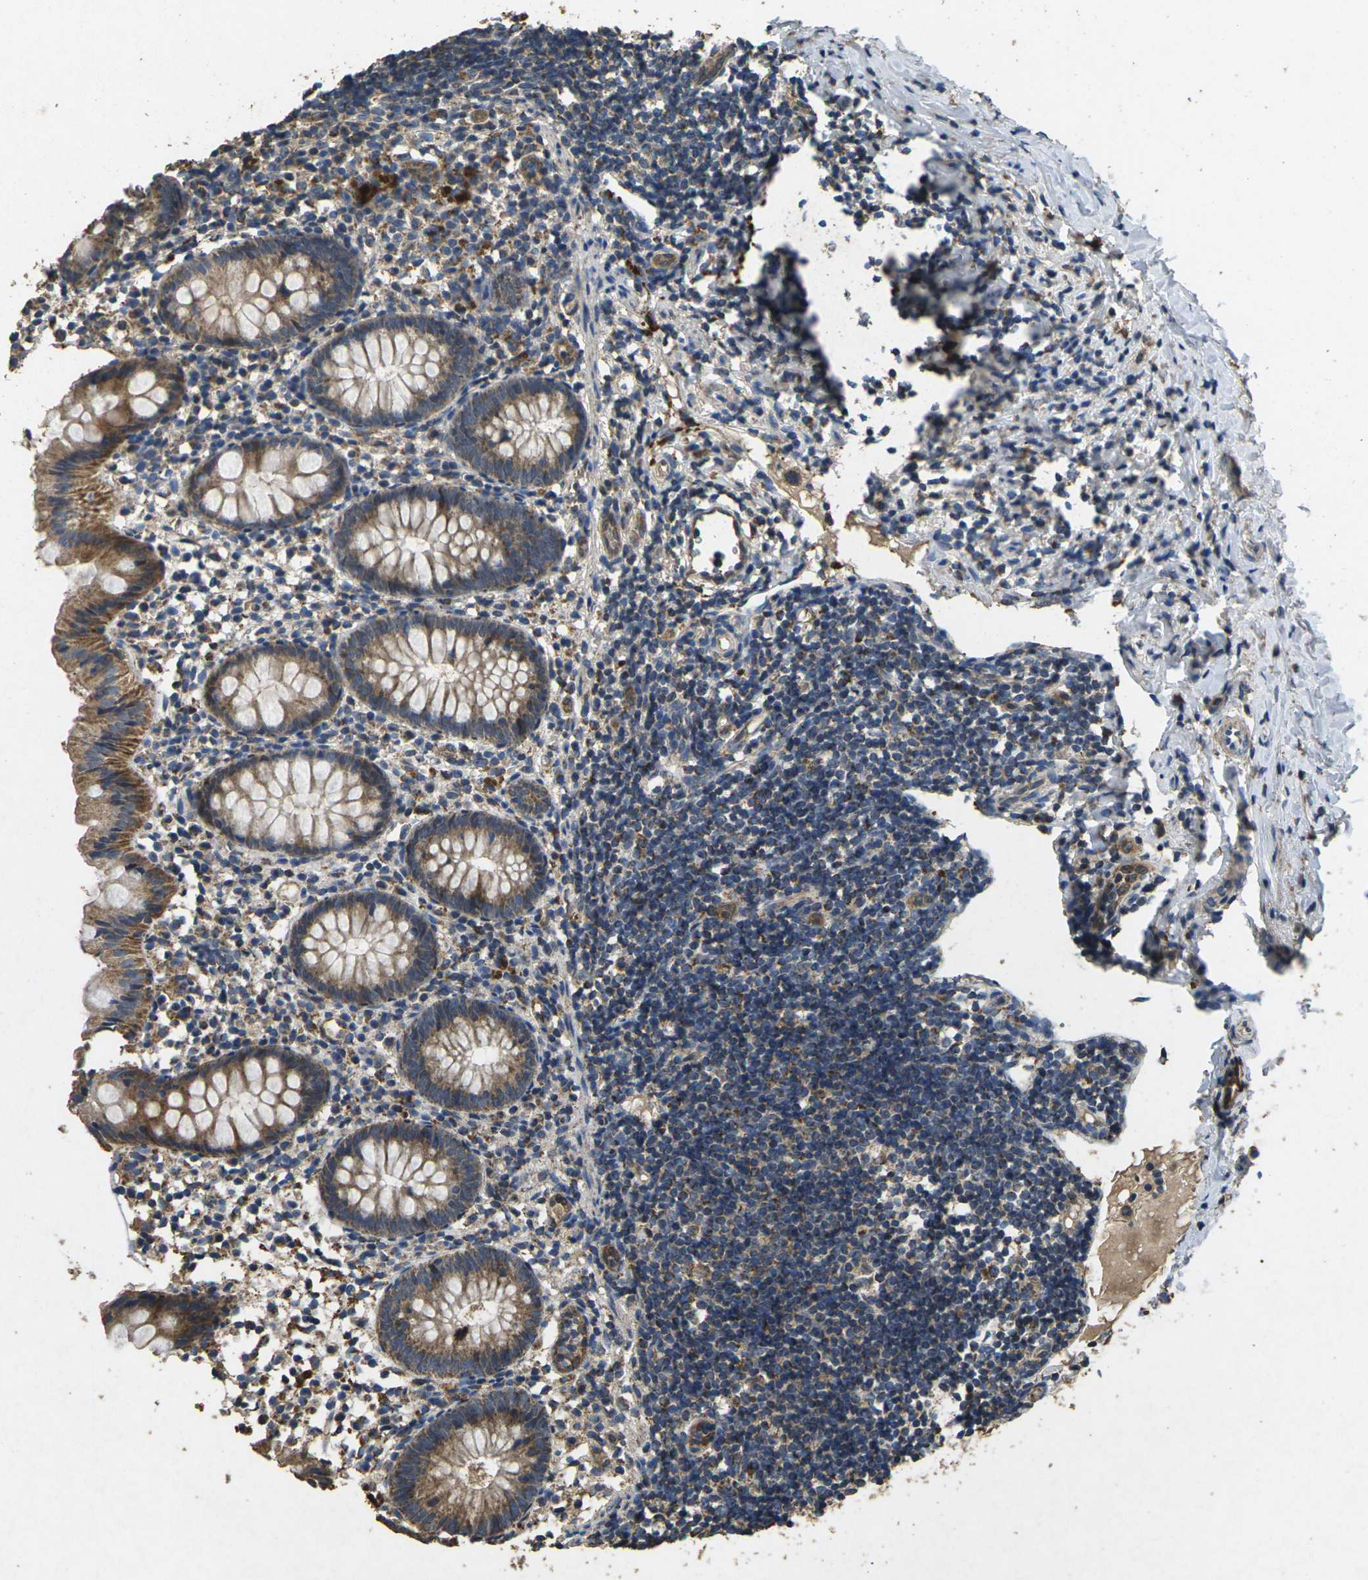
{"staining": {"intensity": "moderate", "quantity": ">75%", "location": "cytoplasmic/membranous"}, "tissue": "appendix", "cell_type": "Glandular cells", "image_type": "normal", "snomed": [{"axis": "morphology", "description": "Normal tissue, NOS"}, {"axis": "topography", "description": "Appendix"}], "caption": "Immunohistochemistry (IHC) of normal appendix demonstrates medium levels of moderate cytoplasmic/membranous positivity in about >75% of glandular cells. (DAB = brown stain, brightfield microscopy at high magnification).", "gene": "MAPK11", "patient": {"sex": "female", "age": 20}}